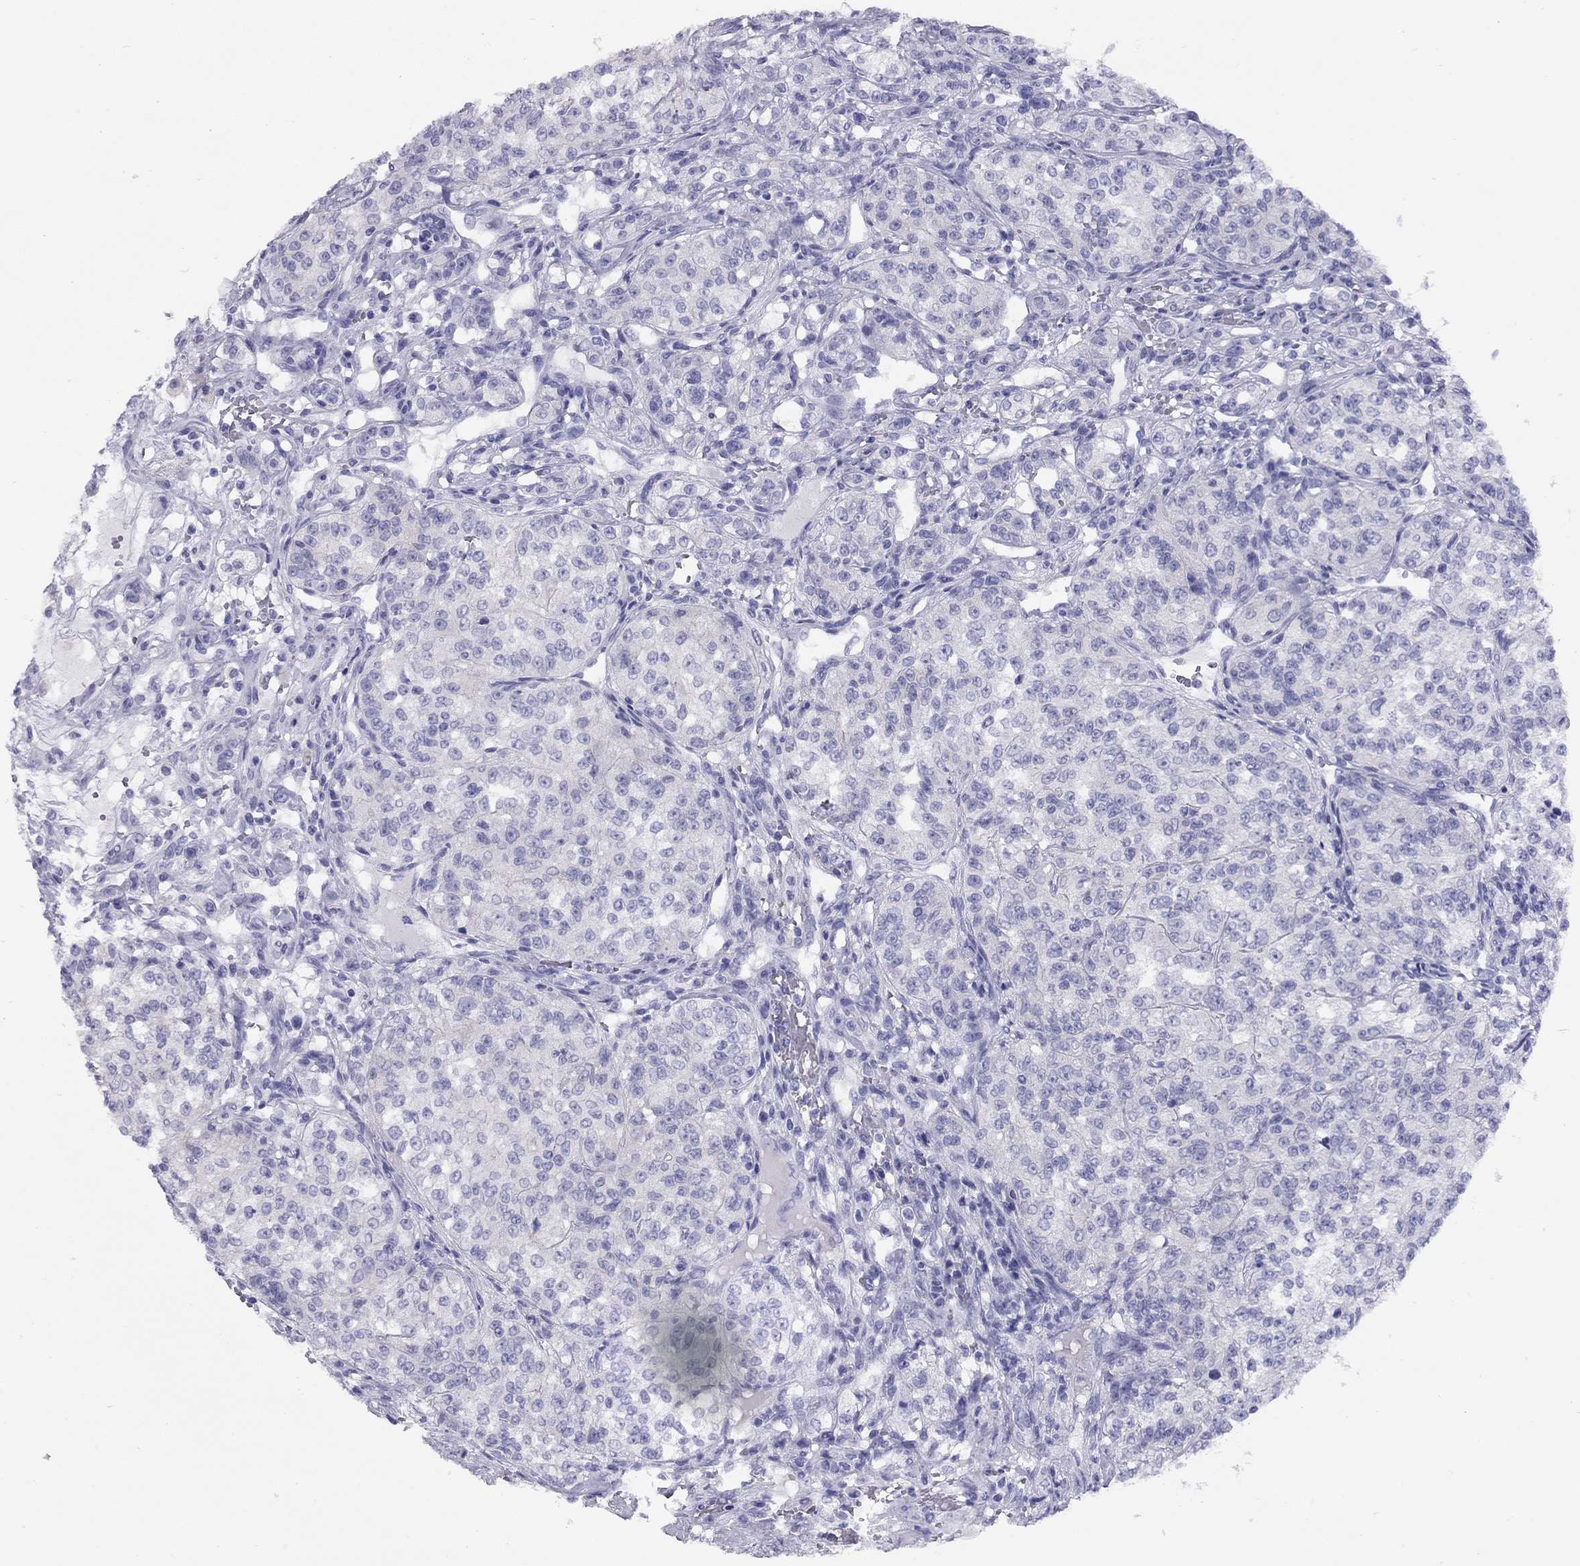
{"staining": {"intensity": "negative", "quantity": "none", "location": "none"}, "tissue": "renal cancer", "cell_type": "Tumor cells", "image_type": "cancer", "snomed": [{"axis": "morphology", "description": "Adenocarcinoma, NOS"}, {"axis": "topography", "description": "Kidney"}], "caption": "Tumor cells are negative for protein expression in human renal cancer (adenocarcinoma).", "gene": "LRIT2", "patient": {"sex": "female", "age": 63}}